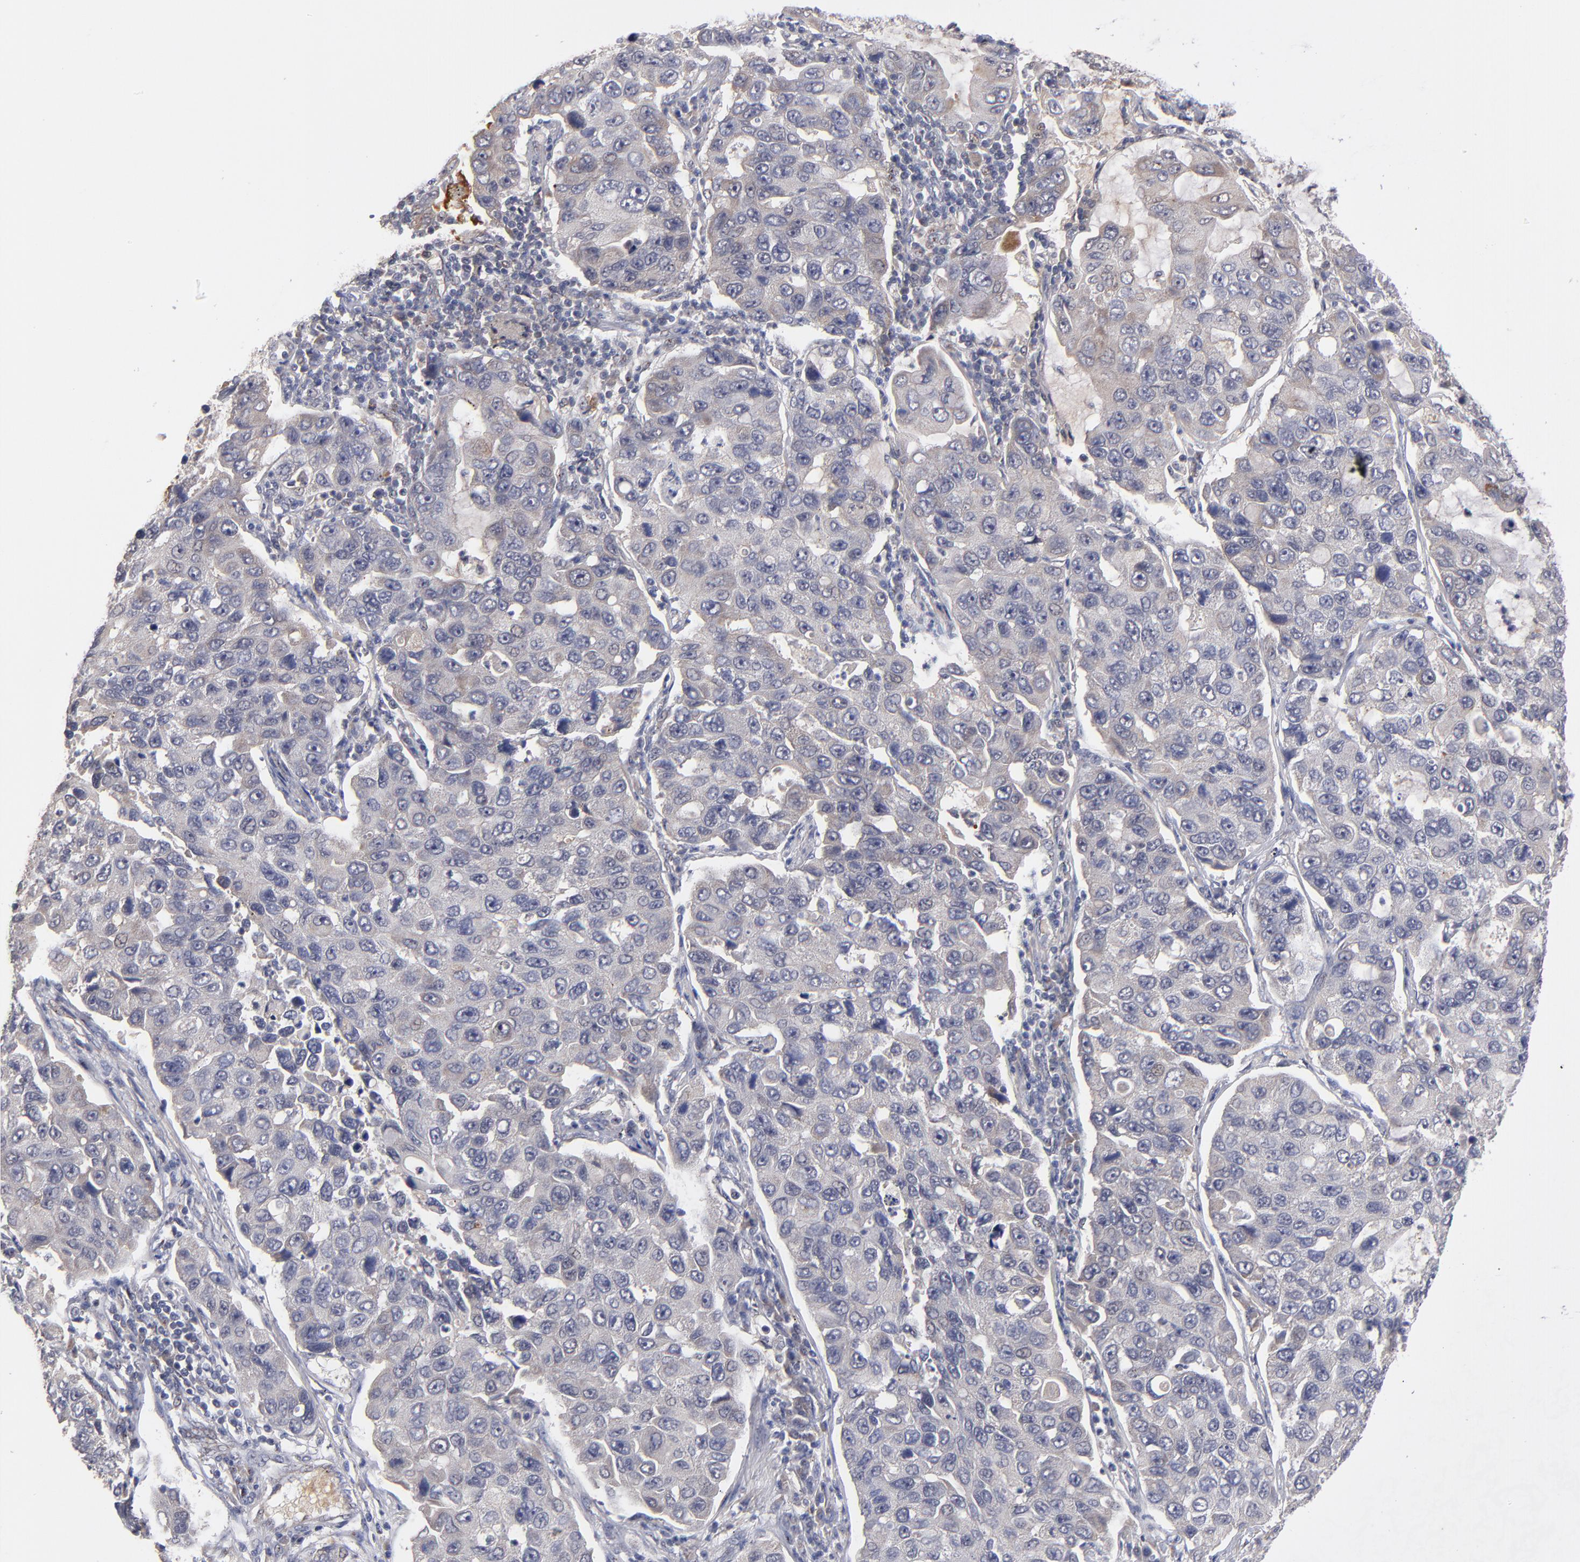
{"staining": {"intensity": "negative", "quantity": "none", "location": "none"}, "tissue": "lung cancer", "cell_type": "Tumor cells", "image_type": "cancer", "snomed": [{"axis": "morphology", "description": "Adenocarcinoma, NOS"}, {"axis": "topography", "description": "Lung"}], "caption": "Immunohistochemistry (IHC) of human lung cancer (adenocarcinoma) exhibits no positivity in tumor cells. Brightfield microscopy of immunohistochemistry (IHC) stained with DAB (3,3'-diaminobenzidine) (brown) and hematoxylin (blue), captured at high magnification.", "gene": "EXD2", "patient": {"sex": "male", "age": 64}}